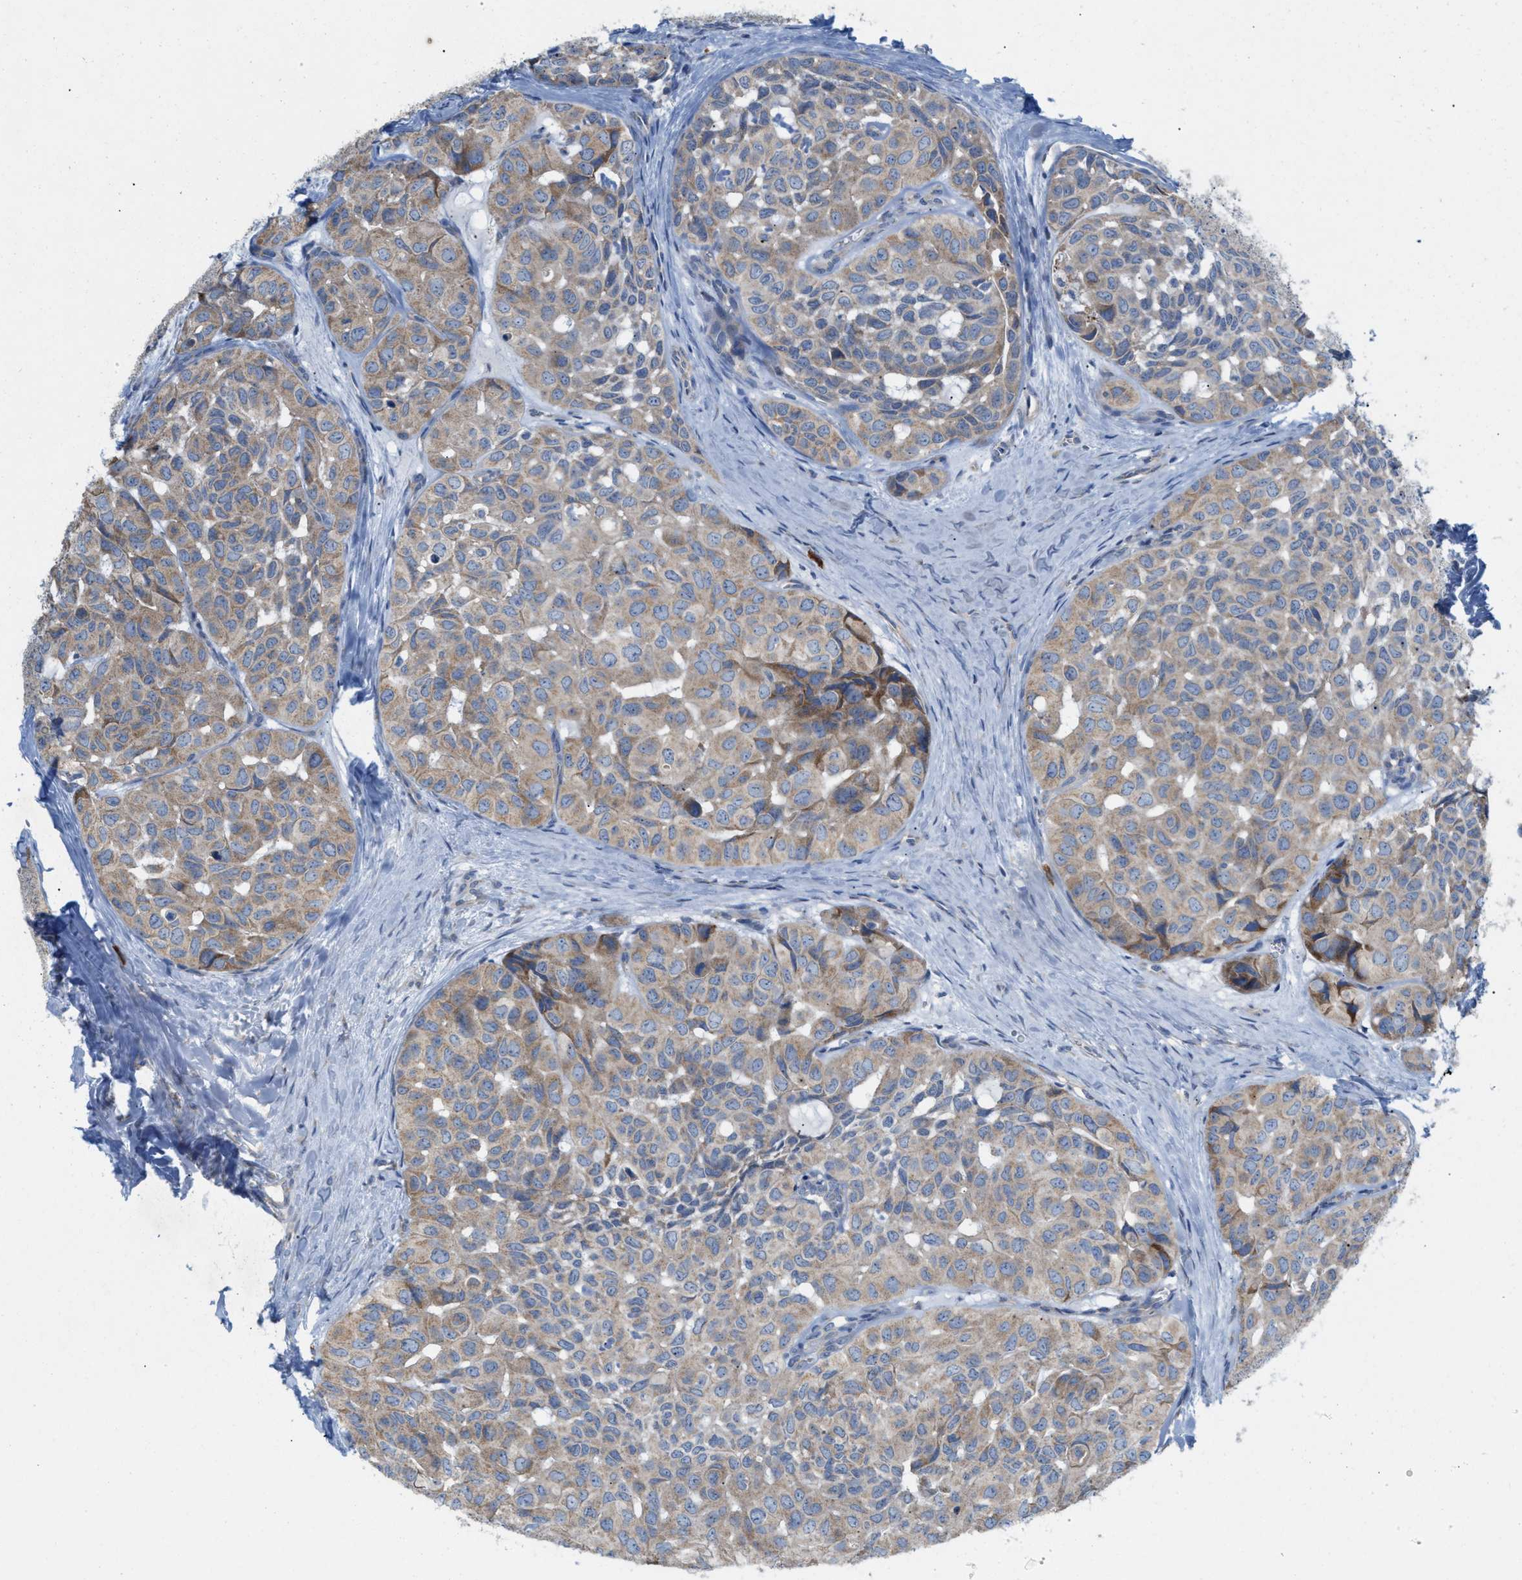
{"staining": {"intensity": "moderate", "quantity": "<25%", "location": "cytoplasmic/membranous"}, "tissue": "head and neck cancer", "cell_type": "Tumor cells", "image_type": "cancer", "snomed": [{"axis": "morphology", "description": "Adenocarcinoma, NOS"}, {"axis": "topography", "description": "Salivary gland, NOS"}, {"axis": "topography", "description": "Head-Neck"}], "caption": "The image reveals staining of head and neck cancer (adenocarcinoma), revealing moderate cytoplasmic/membranous protein expression (brown color) within tumor cells.", "gene": "DYNC2I1", "patient": {"sex": "female", "age": 76}}